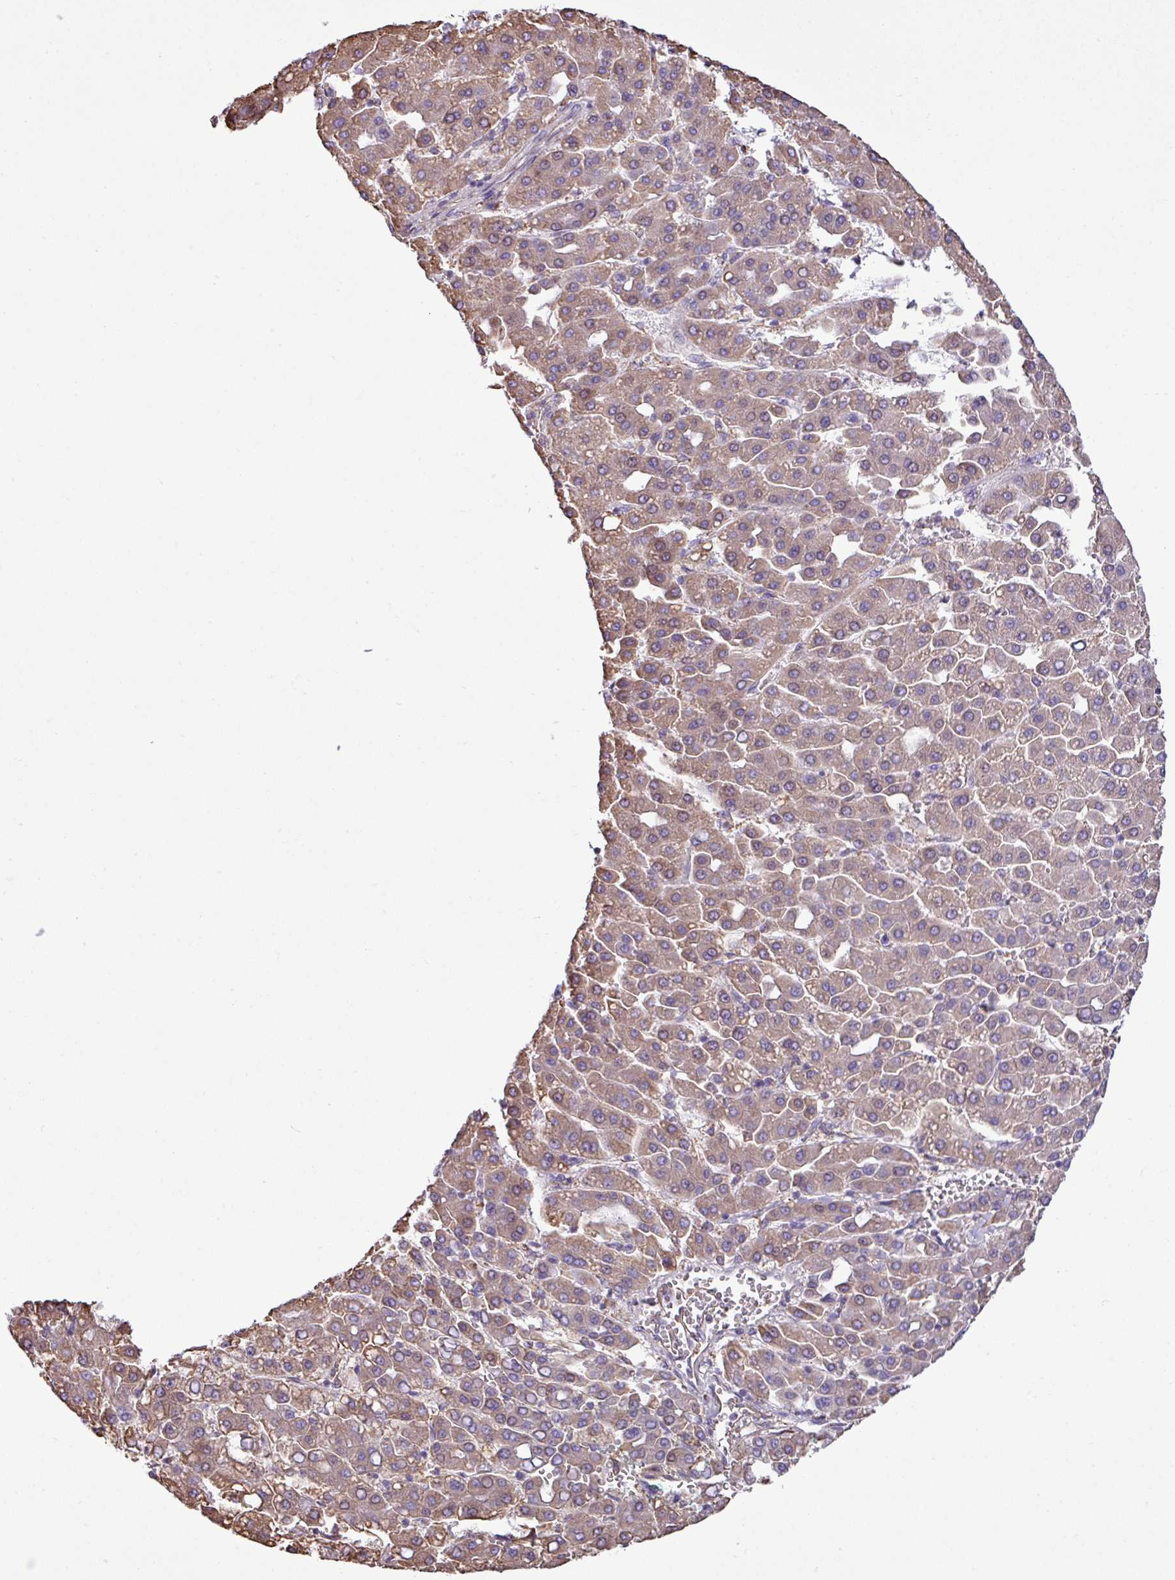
{"staining": {"intensity": "moderate", "quantity": ">75%", "location": "cytoplasmic/membranous"}, "tissue": "liver cancer", "cell_type": "Tumor cells", "image_type": "cancer", "snomed": [{"axis": "morphology", "description": "Carcinoma, Hepatocellular, NOS"}, {"axis": "topography", "description": "Liver"}], "caption": "Brown immunohistochemical staining in liver cancer (hepatocellular carcinoma) exhibits moderate cytoplasmic/membranous staining in about >75% of tumor cells.", "gene": "ZSCAN5A", "patient": {"sex": "male", "age": 65}}